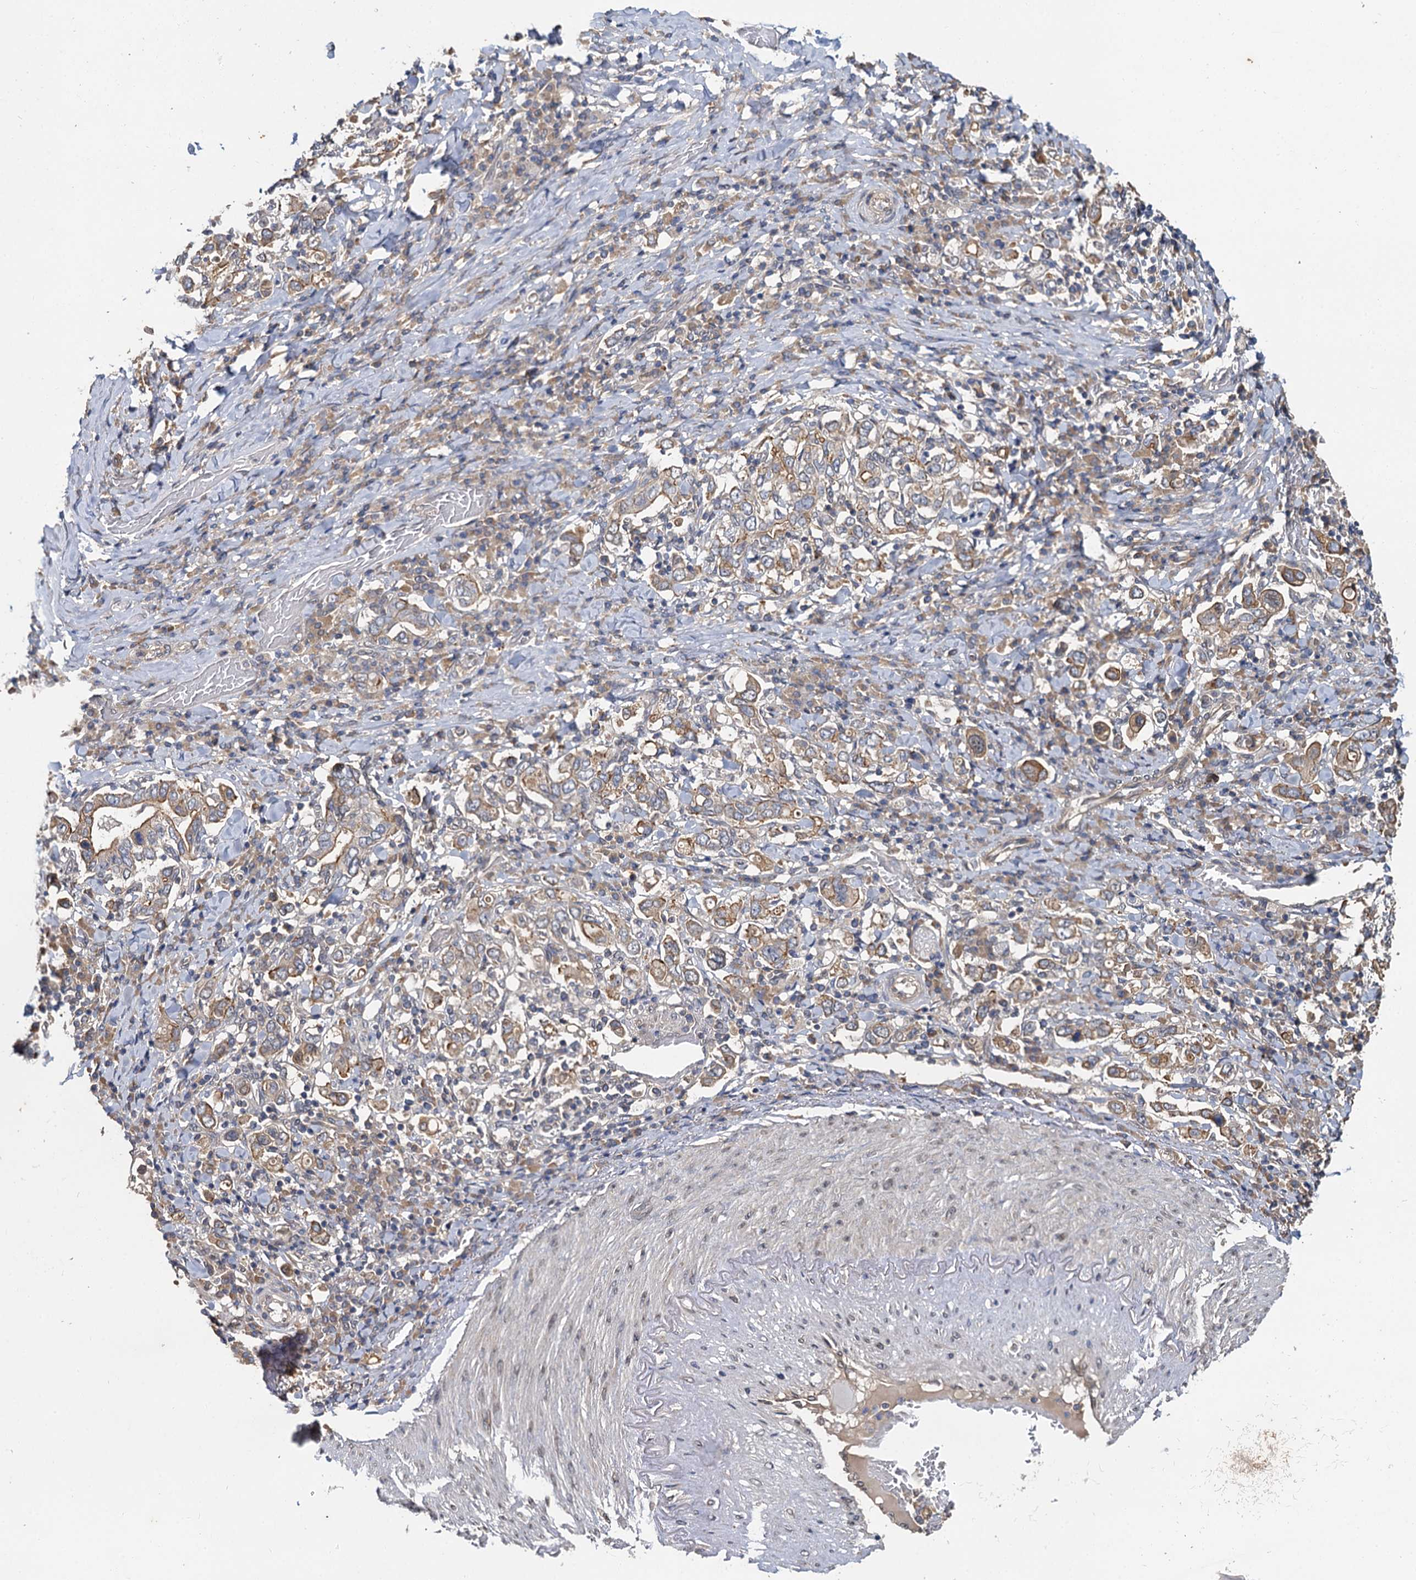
{"staining": {"intensity": "moderate", "quantity": ">75%", "location": "cytoplasmic/membranous"}, "tissue": "stomach cancer", "cell_type": "Tumor cells", "image_type": "cancer", "snomed": [{"axis": "morphology", "description": "Adenocarcinoma, NOS"}, {"axis": "topography", "description": "Stomach, upper"}], "caption": "The immunohistochemical stain labels moderate cytoplasmic/membranous staining in tumor cells of stomach adenocarcinoma tissue. (IHC, brightfield microscopy, high magnification).", "gene": "ZNF324", "patient": {"sex": "male", "age": 62}}